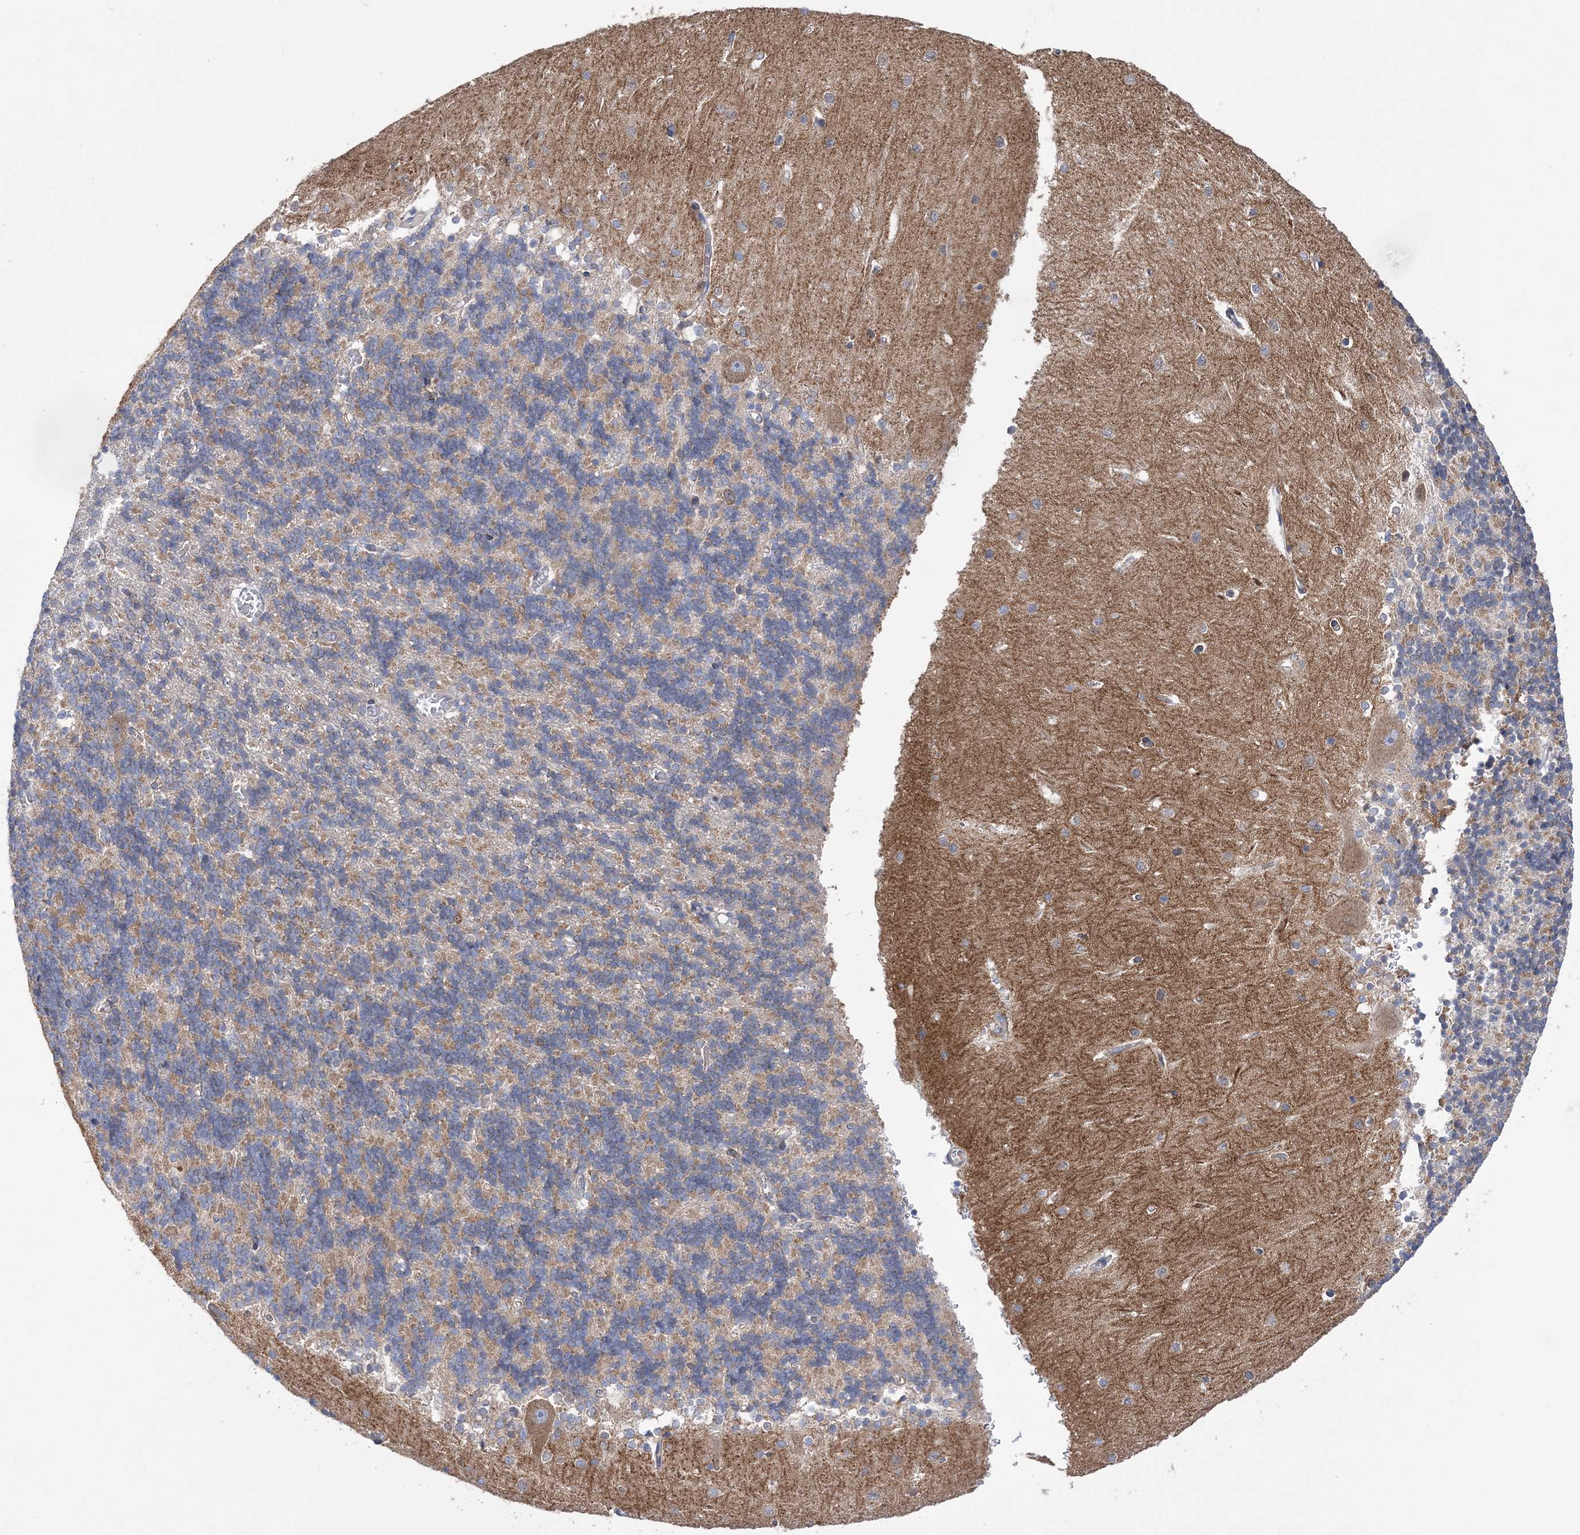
{"staining": {"intensity": "moderate", "quantity": "<25%", "location": "cytoplasmic/membranous"}, "tissue": "cerebellum", "cell_type": "Cells in granular layer", "image_type": "normal", "snomed": [{"axis": "morphology", "description": "Normal tissue, NOS"}, {"axis": "topography", "description": "Cerebellum"}], "caption": "Brown immunohistochemical staining in normal cerebellum displays moderate cytoplasmic/membranous expression in about <25% of cells in granular layer. (DAB = brown stain, brightfield microscopy at high magnification).", "gene": "COPB2", "patient": {"sex": "male", "age": 37}}